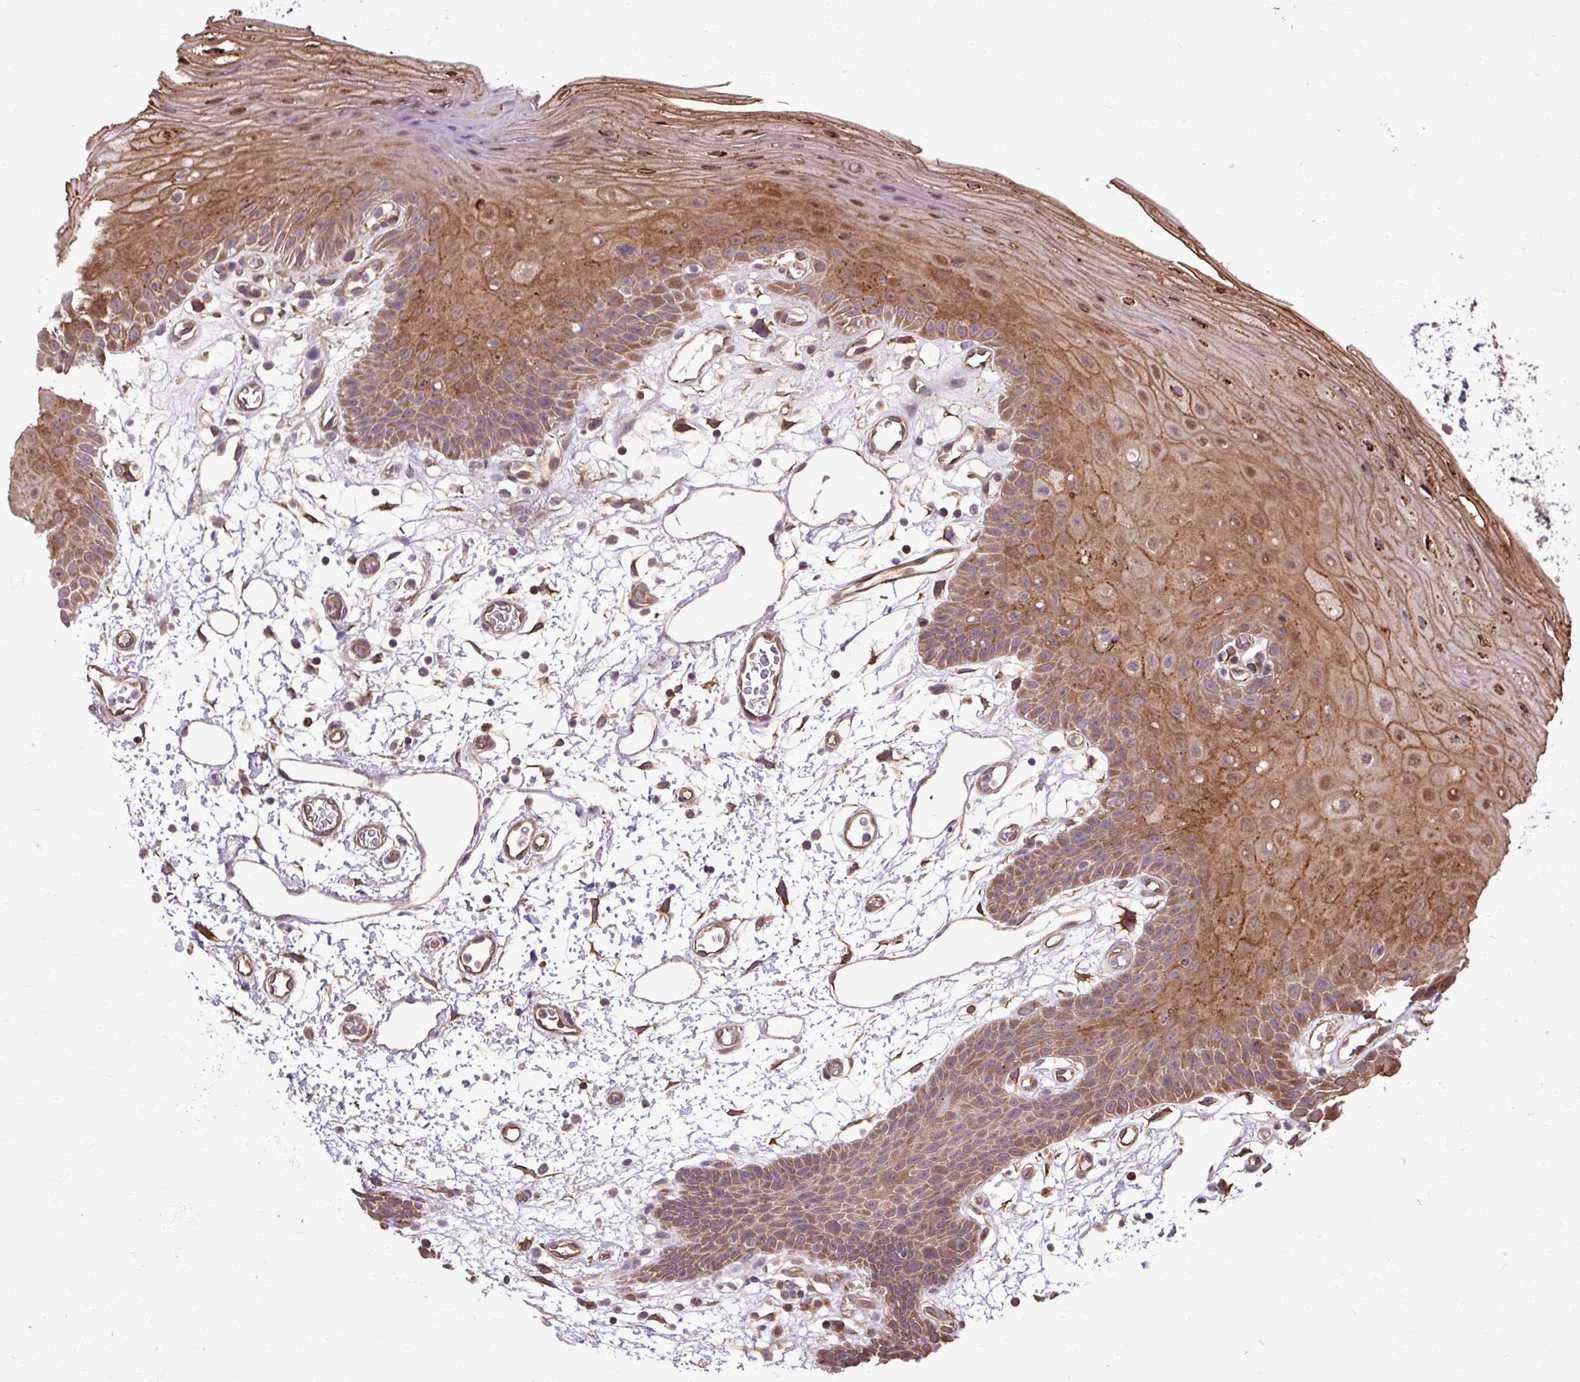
{"staining": {"intensity": "moderate", "quantity": ">75%", "location": "cytoplasmic/membranous,nuclear"}, "tissue": "oral mucosa", "cell_type": "Squamous epithelial cells", "image_type": "normal", "snomed": [{"axis": "morphology", "description": "Normal tissue, NOS"}, {"axis": "topography", "description": "Oral tissue"}], "caption": "A brown stain shows moderate cytoplasmic/membranous,nuclear staining of a protein in squamous epithelial cells of benign human oral mucosa. The staining was performed using DAB (3,3'-diaminobenzidine), with brown indicating positive protein expression. Nuclei are stained blue with hematoxylin.", "gene": "FLRT1", "patient": {"sex": "female", "age": 59}}